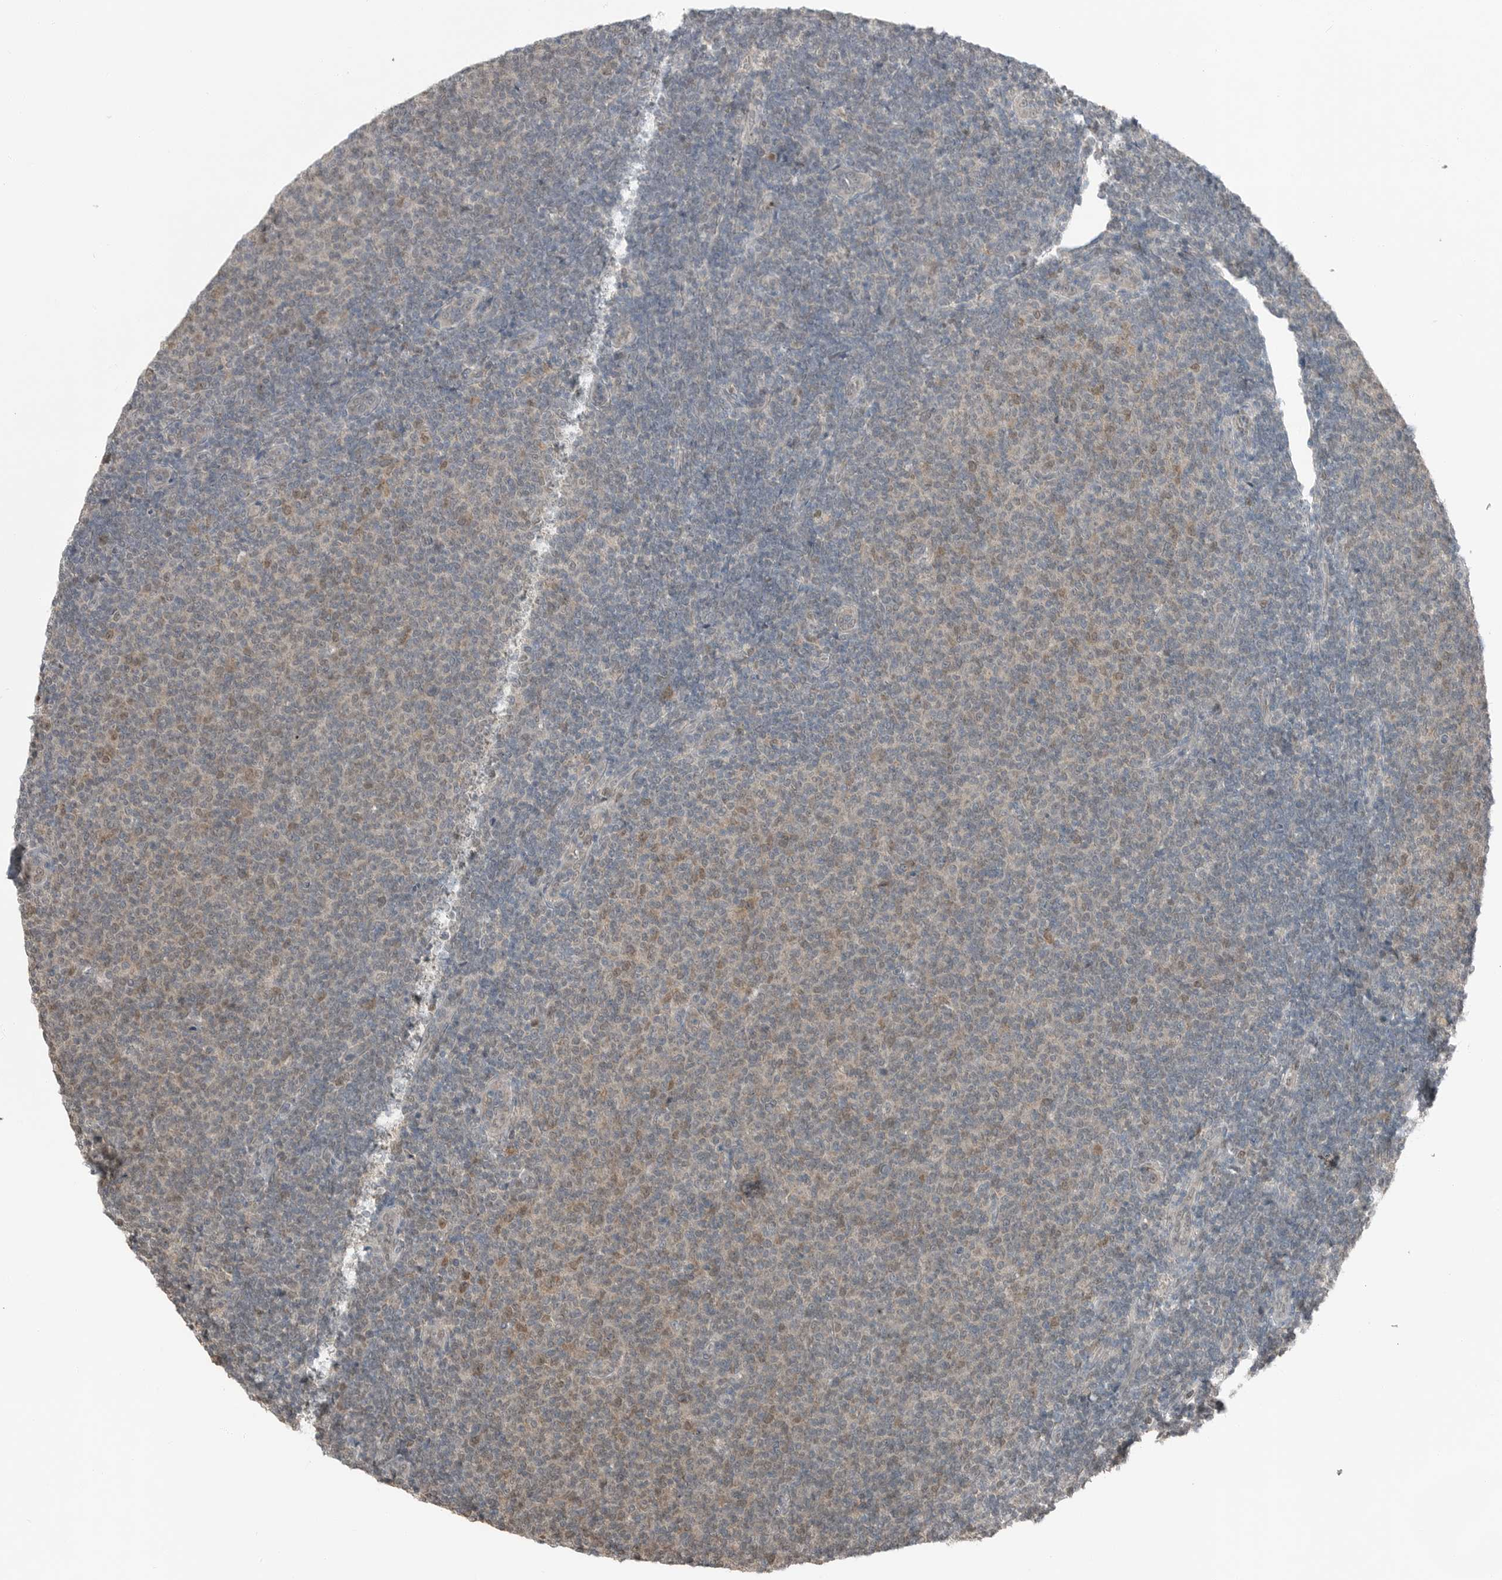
{"staining": {"intensity": "weak", "quantity": "<25%", "location": "nuclear"}, "tissue": "lymphoma", "cell_type": "Tumor cells", "image_type": "cancer", "snomed": [{"axis": "morphology", "description": "Malignant lymphoma, non-Hodgkin's type, Low grade"}, {"axis": "topography", "description": "Lymph node"}], "caption": "Malignant lymphoma, non-Hodgkin's type (low-grade) stained for a protein using IHC shows no positivity tumor cells.", "gene": "MFAP3L", "patient": {"sex": "male", "age": 66}}